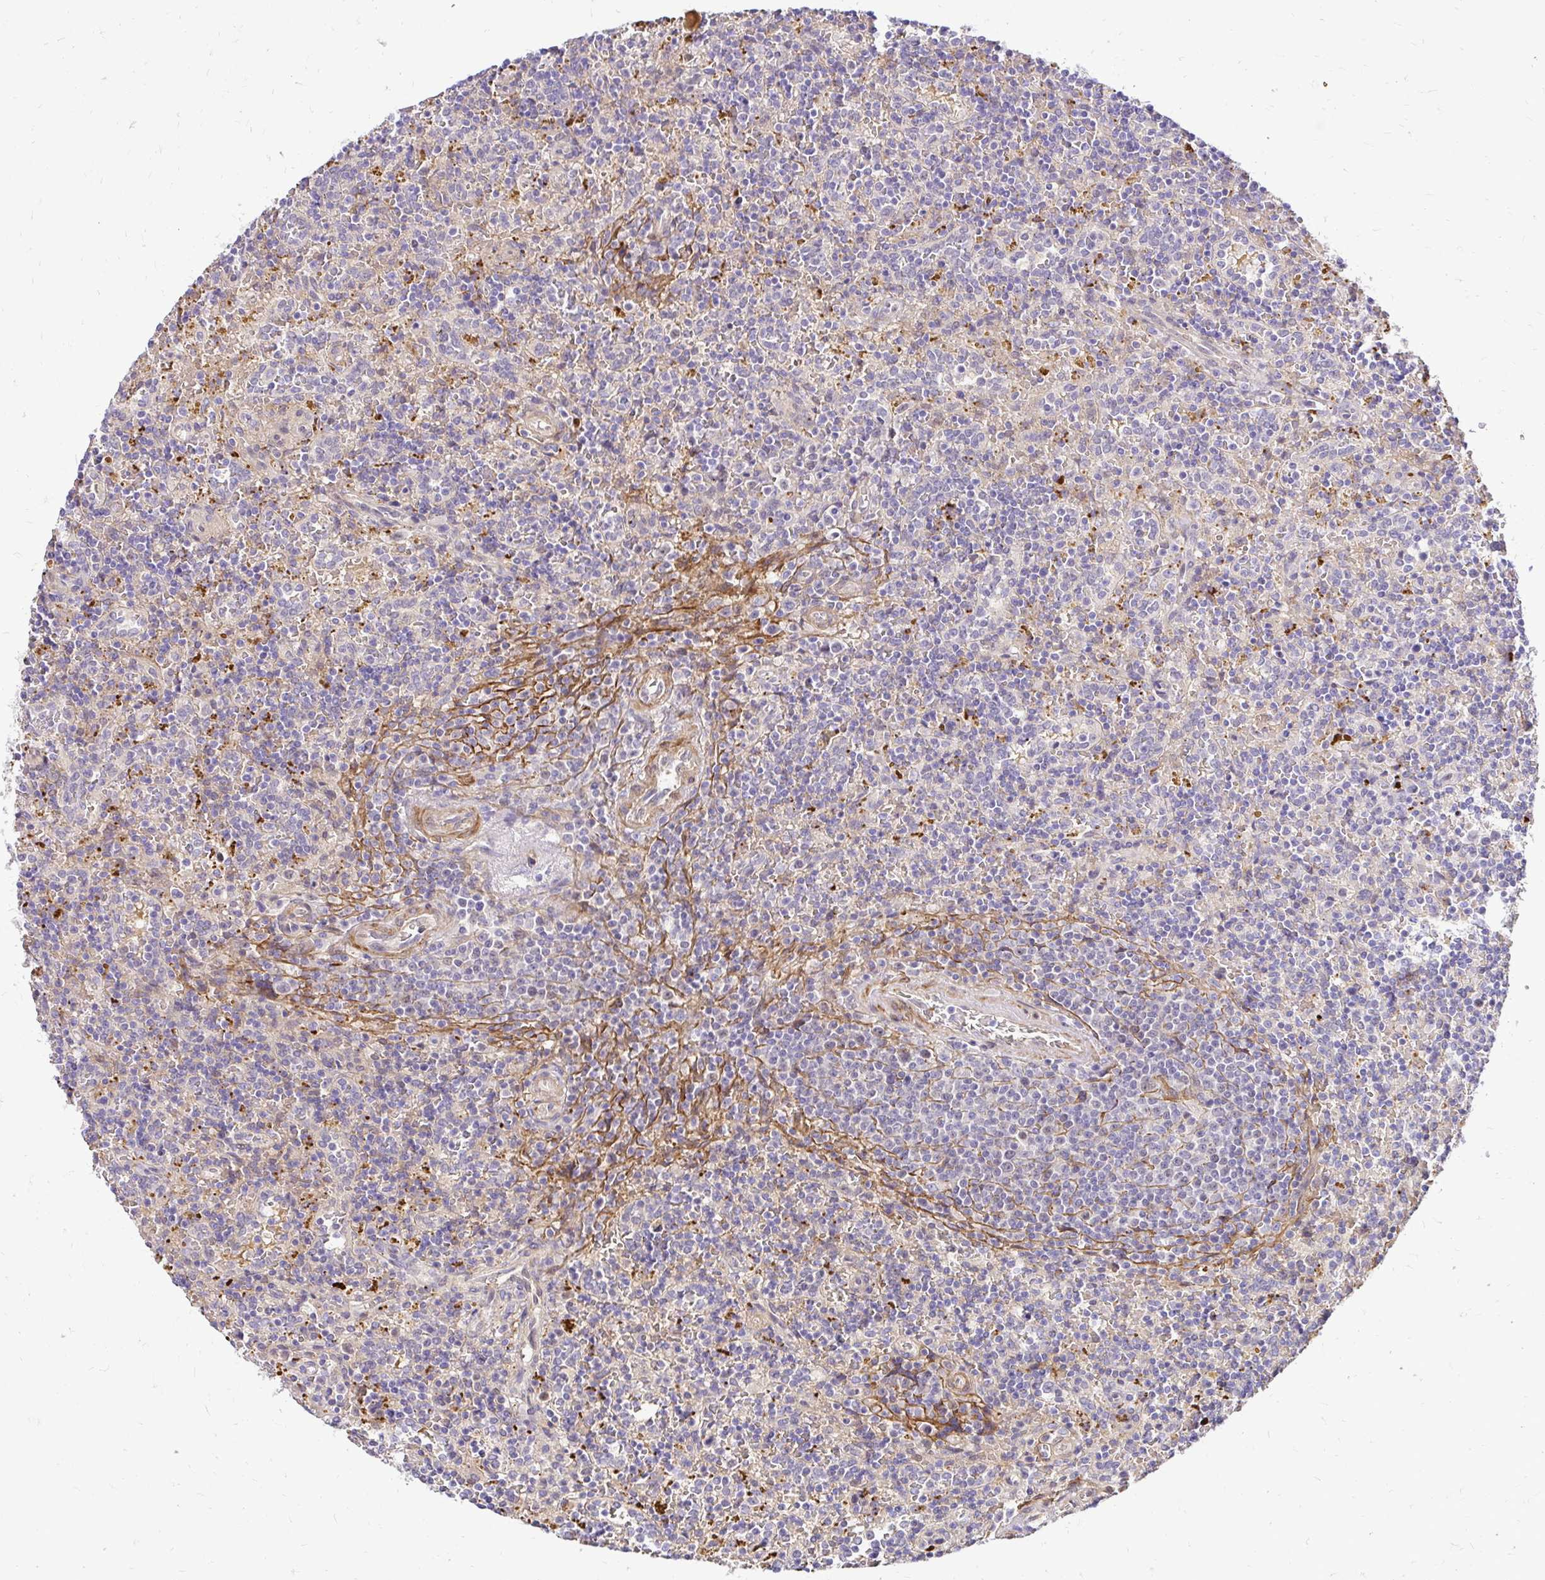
{"staining": {"intensity": "negative", "quantity": "none", "location": "none"}, "tissue": "lymphoma", "cell_type": "Tumor cells", "image_type": "cancer", "snomed": [{"axis": "morphology", "description": "Malignant lymphoma, non-Hodgkin's type, Low grade"}, {"axis": "topography", "description": "Spleen"}], "caption": "Tumor cells show no significant staining in lymphoma.", "gene": "YAP1", "patient": {"sex": "male", "age": 67}}